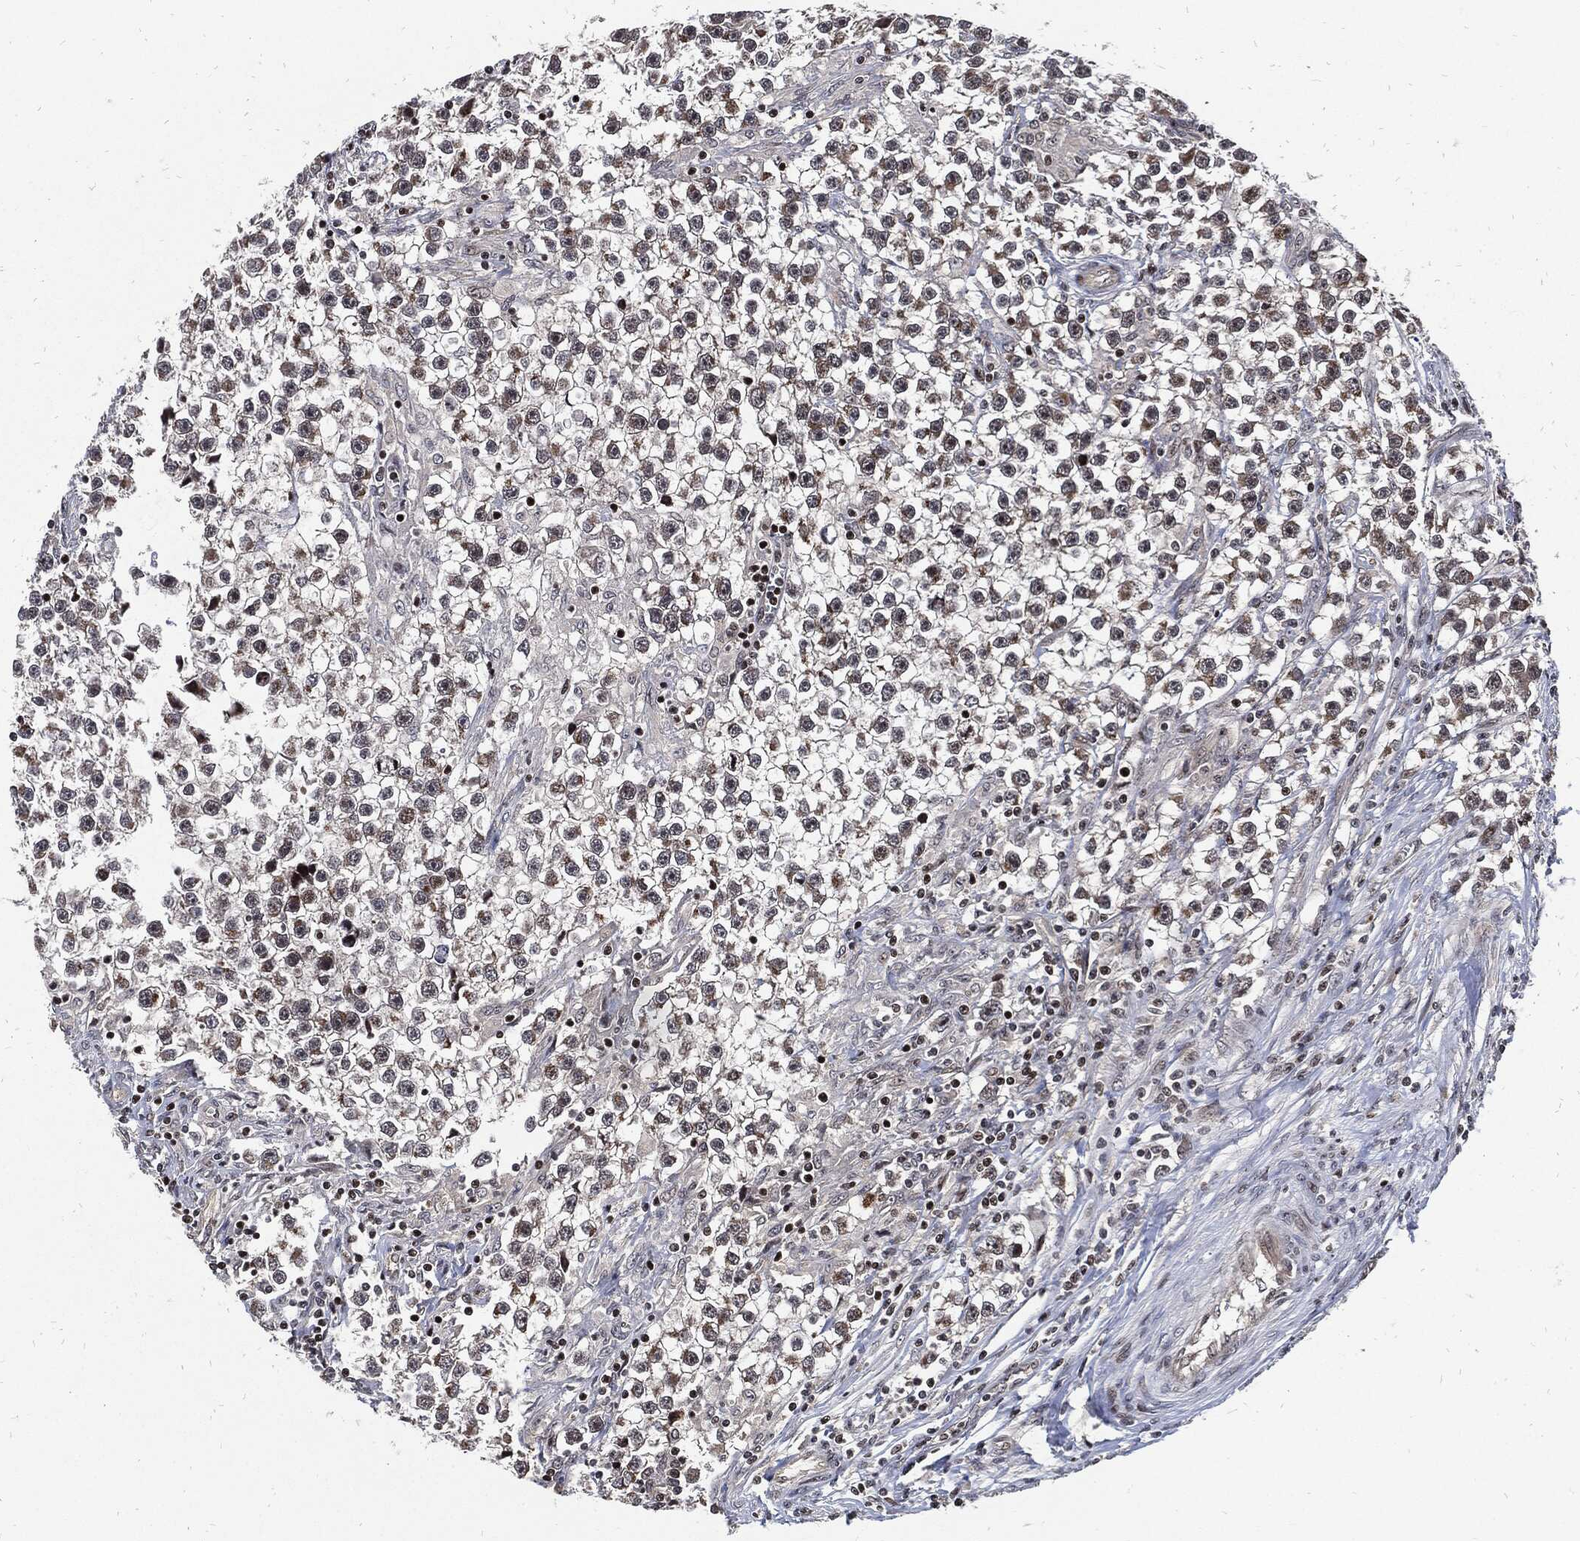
{"staining": {"intensity": "moderate", "quantity": "<25%", "location": "cytoplasmic/membranous"}, "tissue": "testis cancer", "cell_type": "Tumor cells", "image_type": "cancer", "snomed": [{"axis": "morphology", "description": "Seminoma, NOS"}, {"axis": "topography", "description": "Testis"}], "caption": "The micrograph reveals staining of testis cancer, revealing moderate cytoplasmic/membranous protein staining (brown color) within tumor cells. The staining is performed using DAB brown chromogen to label protein expression. The nuclei are counter-stained blue using hematoxylin.", "gene": "ZNF775", "patient": {"sex": "male", "age": 59}}